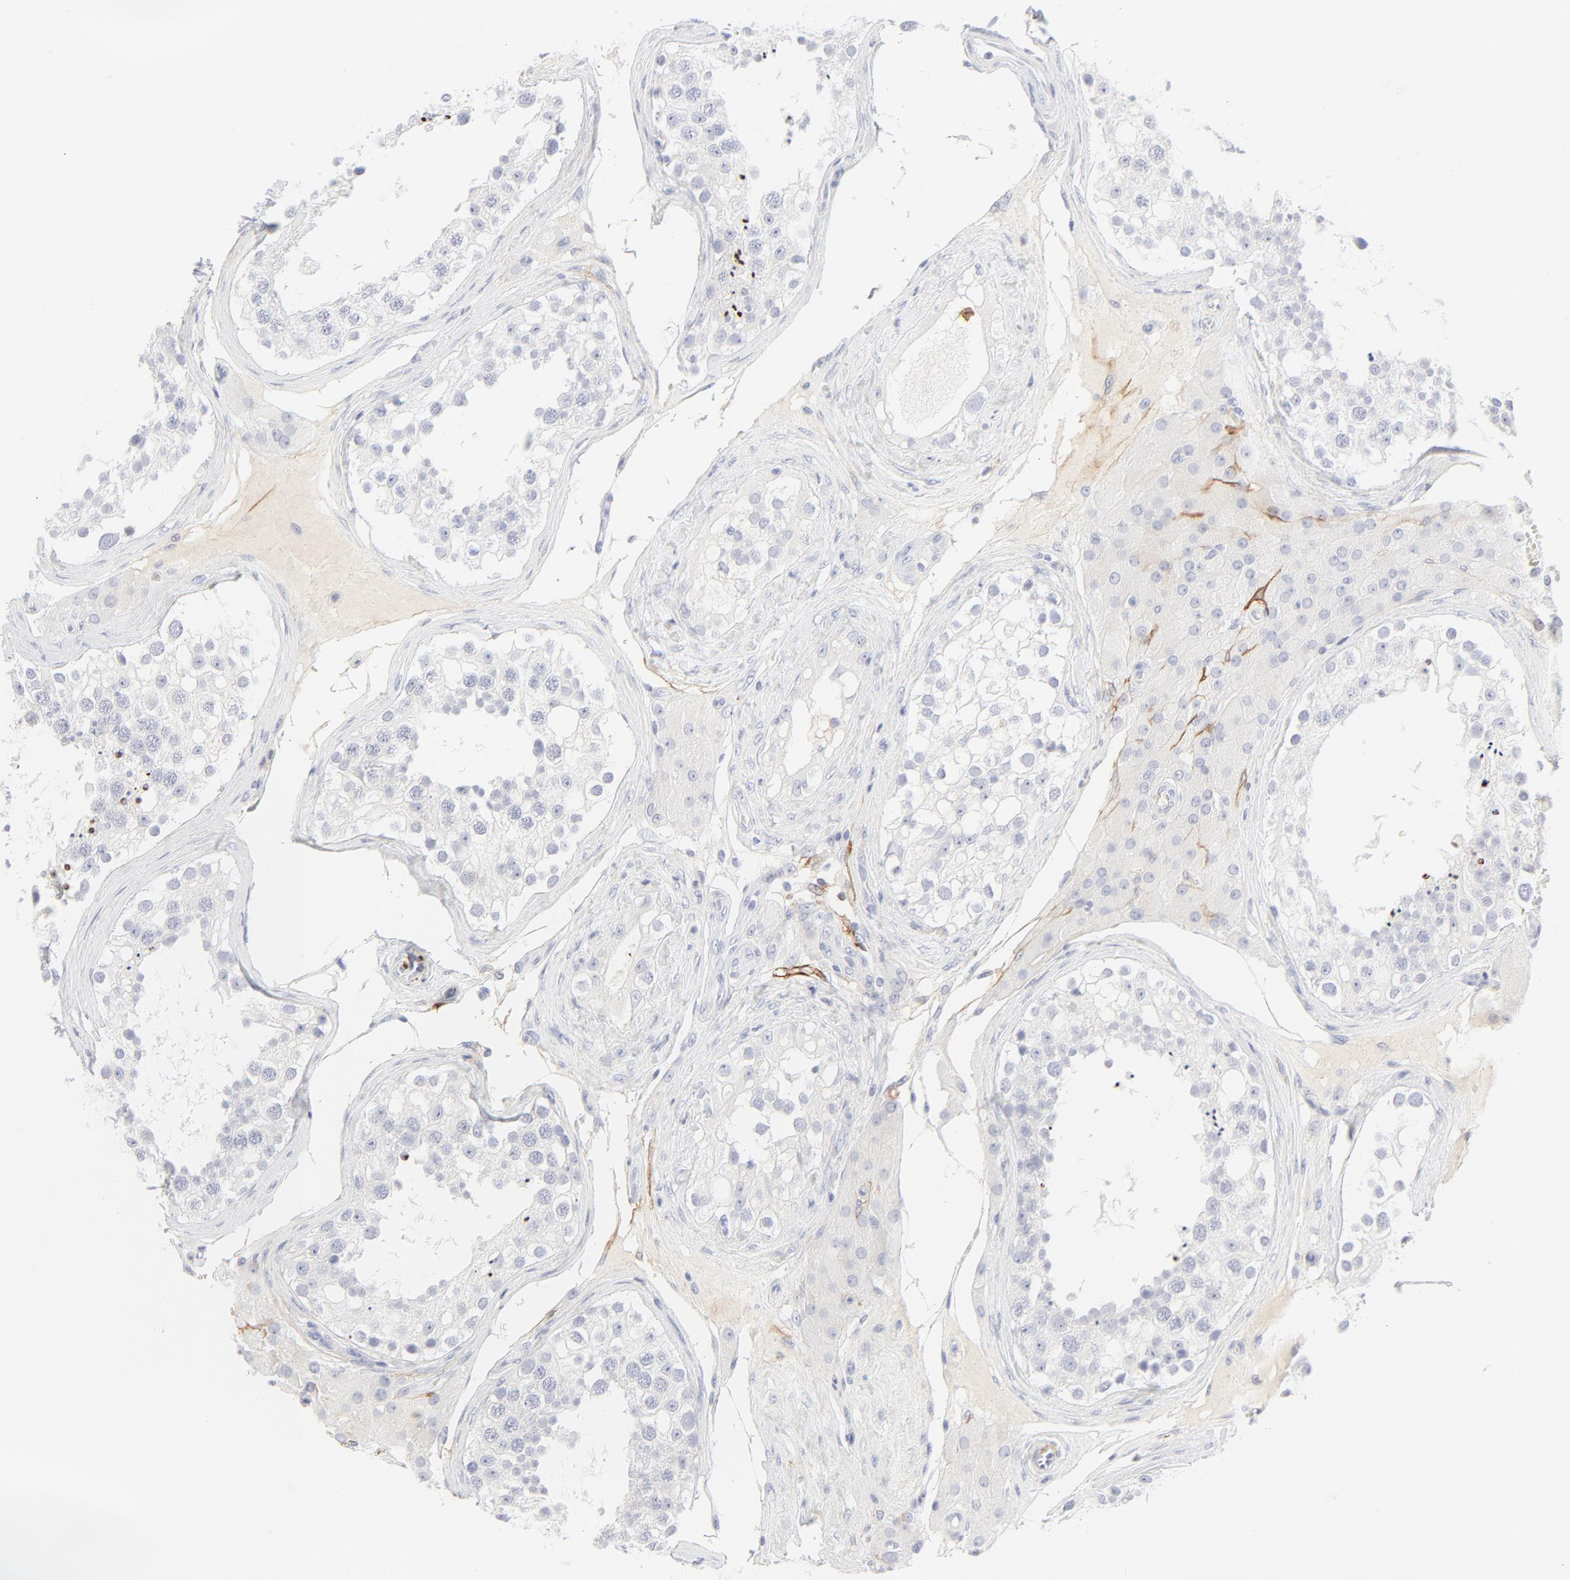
{"staining": {"intensity": "negative", "quantity": "none", "location": "none"}, "tissue": "testis", "cell_type": "Cells in seminiferous ducts", "image_type": "normal", "snomed": [{"axis": "morphology", "description": "Normal tissue, NOS"}, {"axis": "topography", "description": "Testis"}], "caption": "Cells in seminiferous ducts are negative for protein expression in normal human testis. (Brightfield microscopy of DAB immunohistochemistry (IHC) at high magnification).", "gene": "CCR7", "patient": {"sex": "male", "age": 68}}